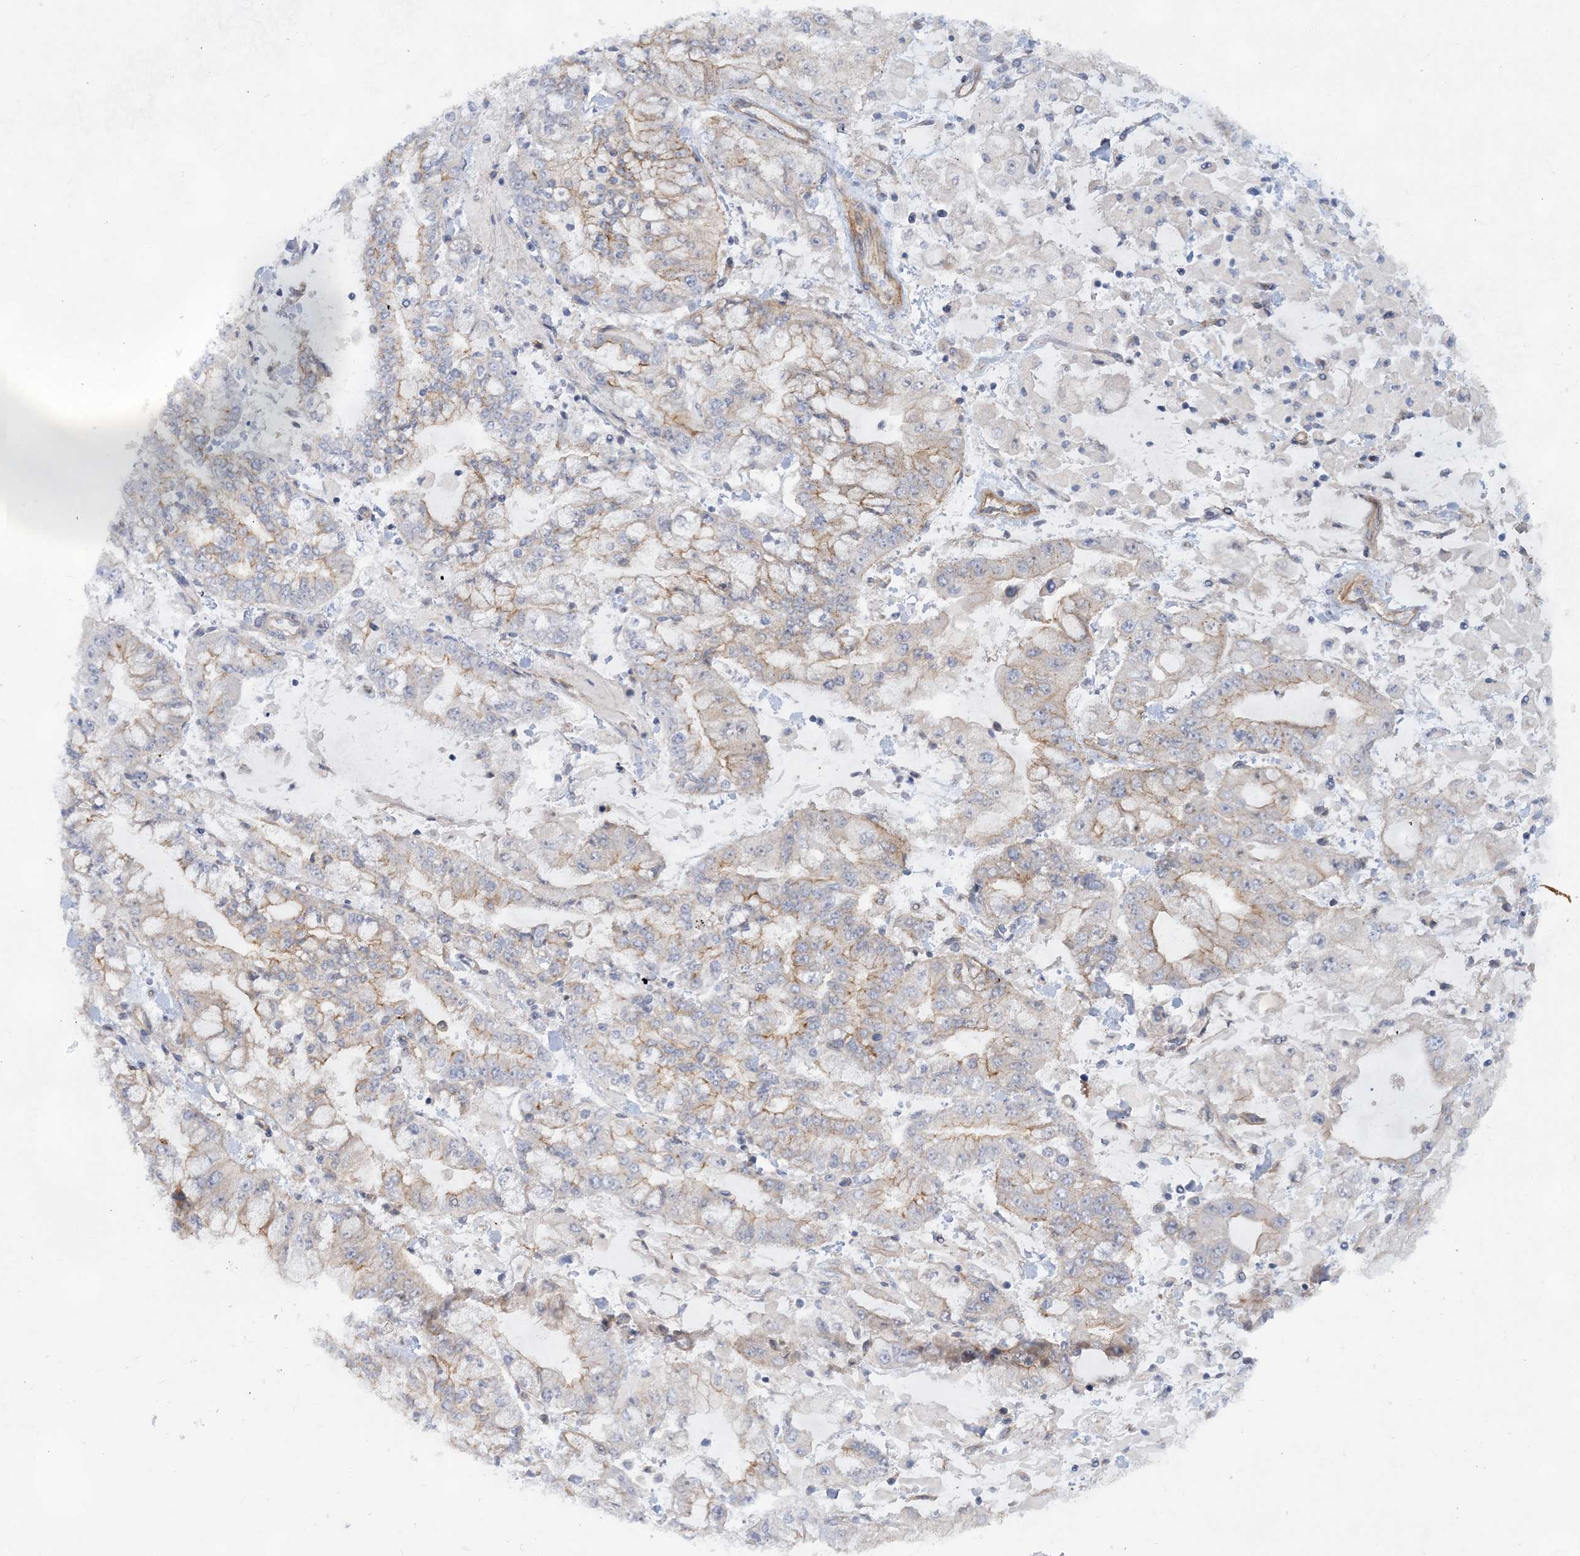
{"staining": {"intensity": "weak", "quantity": "<25%", "location": "cytoplasmic/membranous"}, "tissue": "stomach cancer", "cell_type": "Tumor cells", "image_type": "cancer", "snomed": [{"axis": "morphology", "description": "Normal tissue, NOS"}, {"axis": "morphology", "description": "Adenocarcinoma, NOS"}, {"axis": "topography", "description": "Stomach, upper"}, {"axis": "topography", "description": "Stomach"}], "caption": "Histopathology image shows no significant protein positivity in tumor cells of stomach cancer. (Stains: DAB immunohistochemistry (IHC) with hematoxylin counter stain, Microscopy: brightfield microscopy at high magnification).", "gene": "RAI14", "patient": {"sex": "male", "age": 76}}